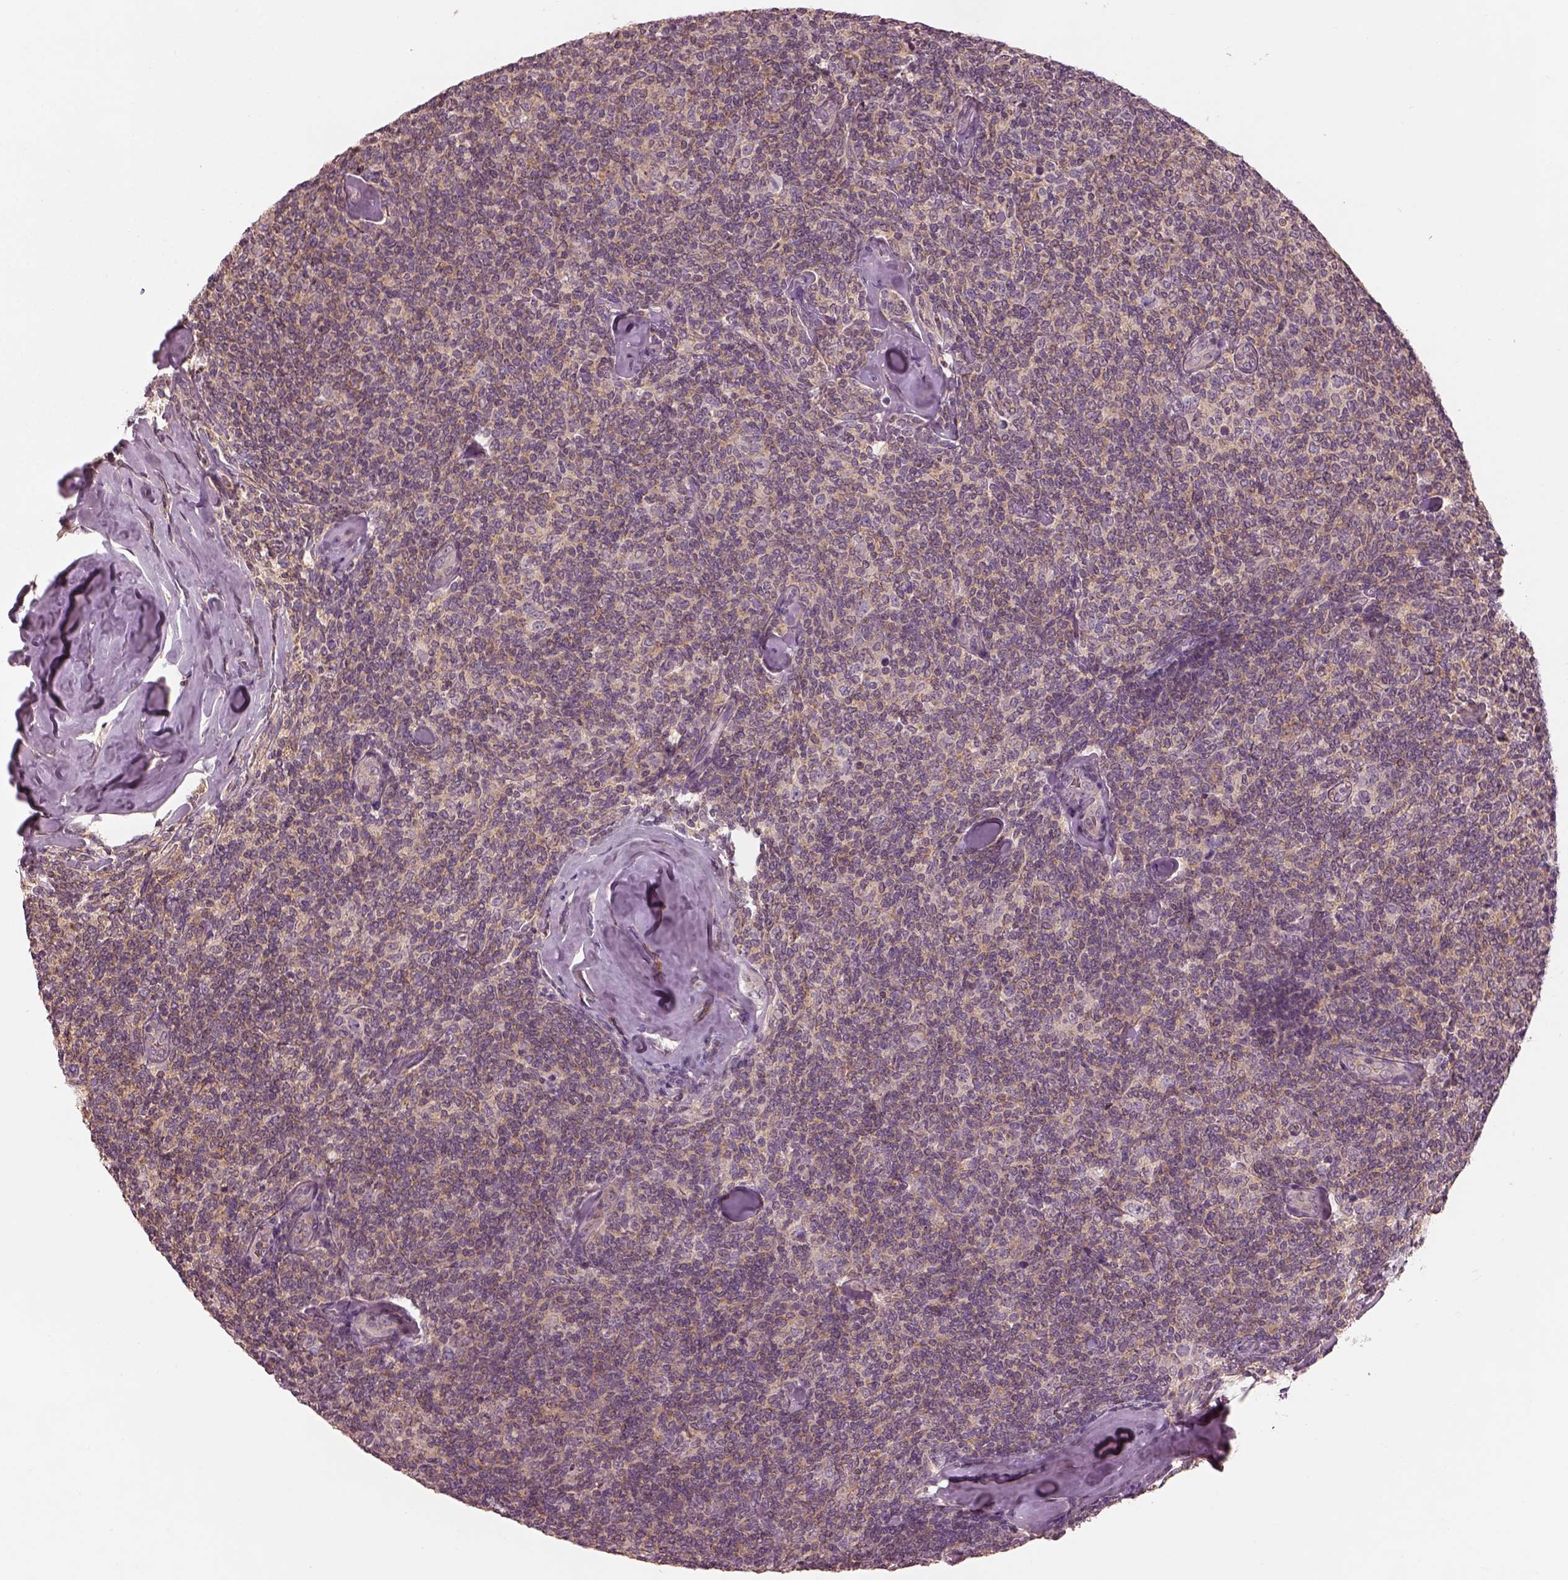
{"staining": {"intensity": "weak", "quantity": ">75%", "location": "cytoplasmic/membranous"}, "tissue": "lymphoma", "cell_type": "Tumor cells", "image_type": "cancer", "snomed": [{"axis": "morphology", "description": "Malignant lymphoma, non-Hodgkin's type, Low grade"}, {"axis": "topography", "description": "Lymph node"}], "caption": "A histopathology image showing weak cytoplasmic/membranous positivity in approximately >75% of tumor cells in lymphoma, as visualized by brown immunohistochemical staining.", "gene": "PRKACG", "patient": {"sex": "female", "age": 56}}